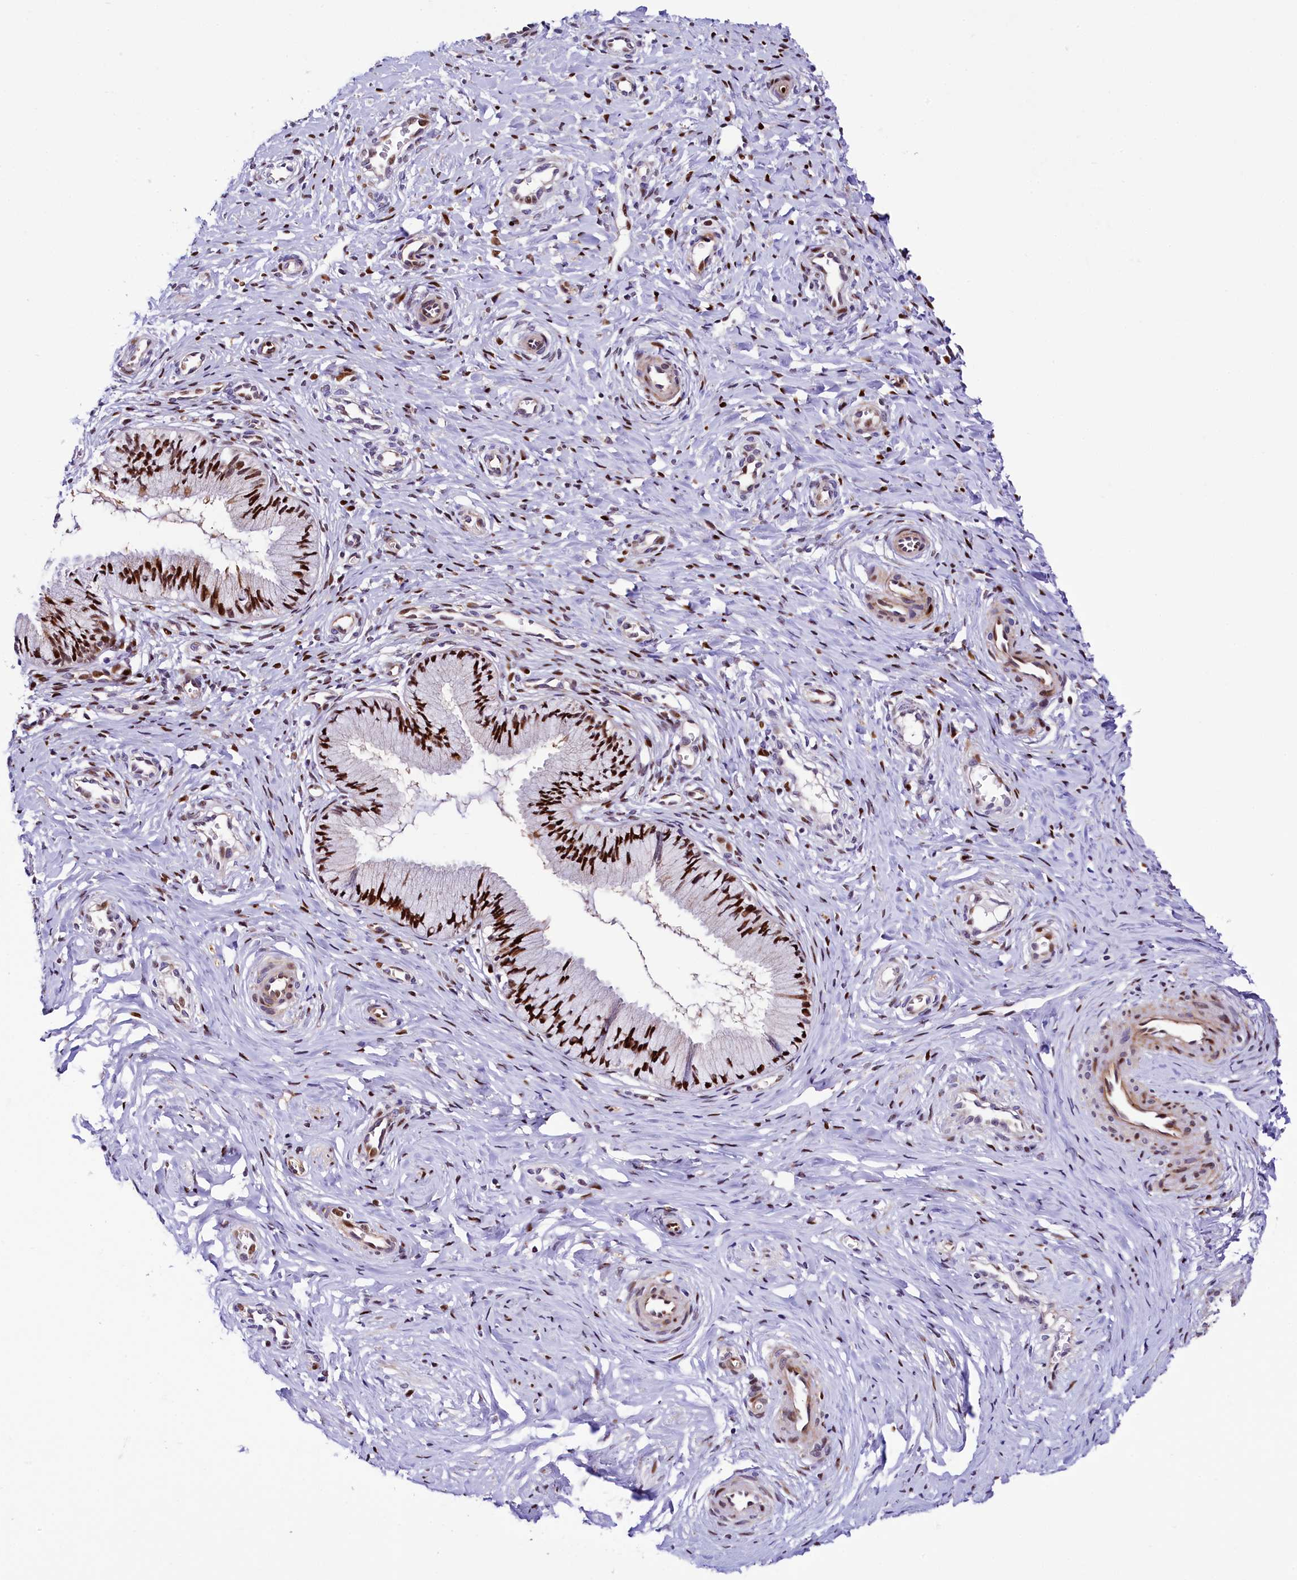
{"staining": {"intensity": "strong", "quantity": ">75%", "location": "cytoplasmic/membranous,nuclear"}, "tissue": "cervix", "cell_type": "Glandular cells", "image_type": "normal", "snomed": [{"axis": "morphology", "description": "Normal tissue, NOS"}, {"axis": "topography", "description": "Cervix"}], "caption": "Cervix stained with a protein marker reveals strong staining in glandular cells.", "gene": "TRMT112", "patient": {"sex": "female", "age": 27}}